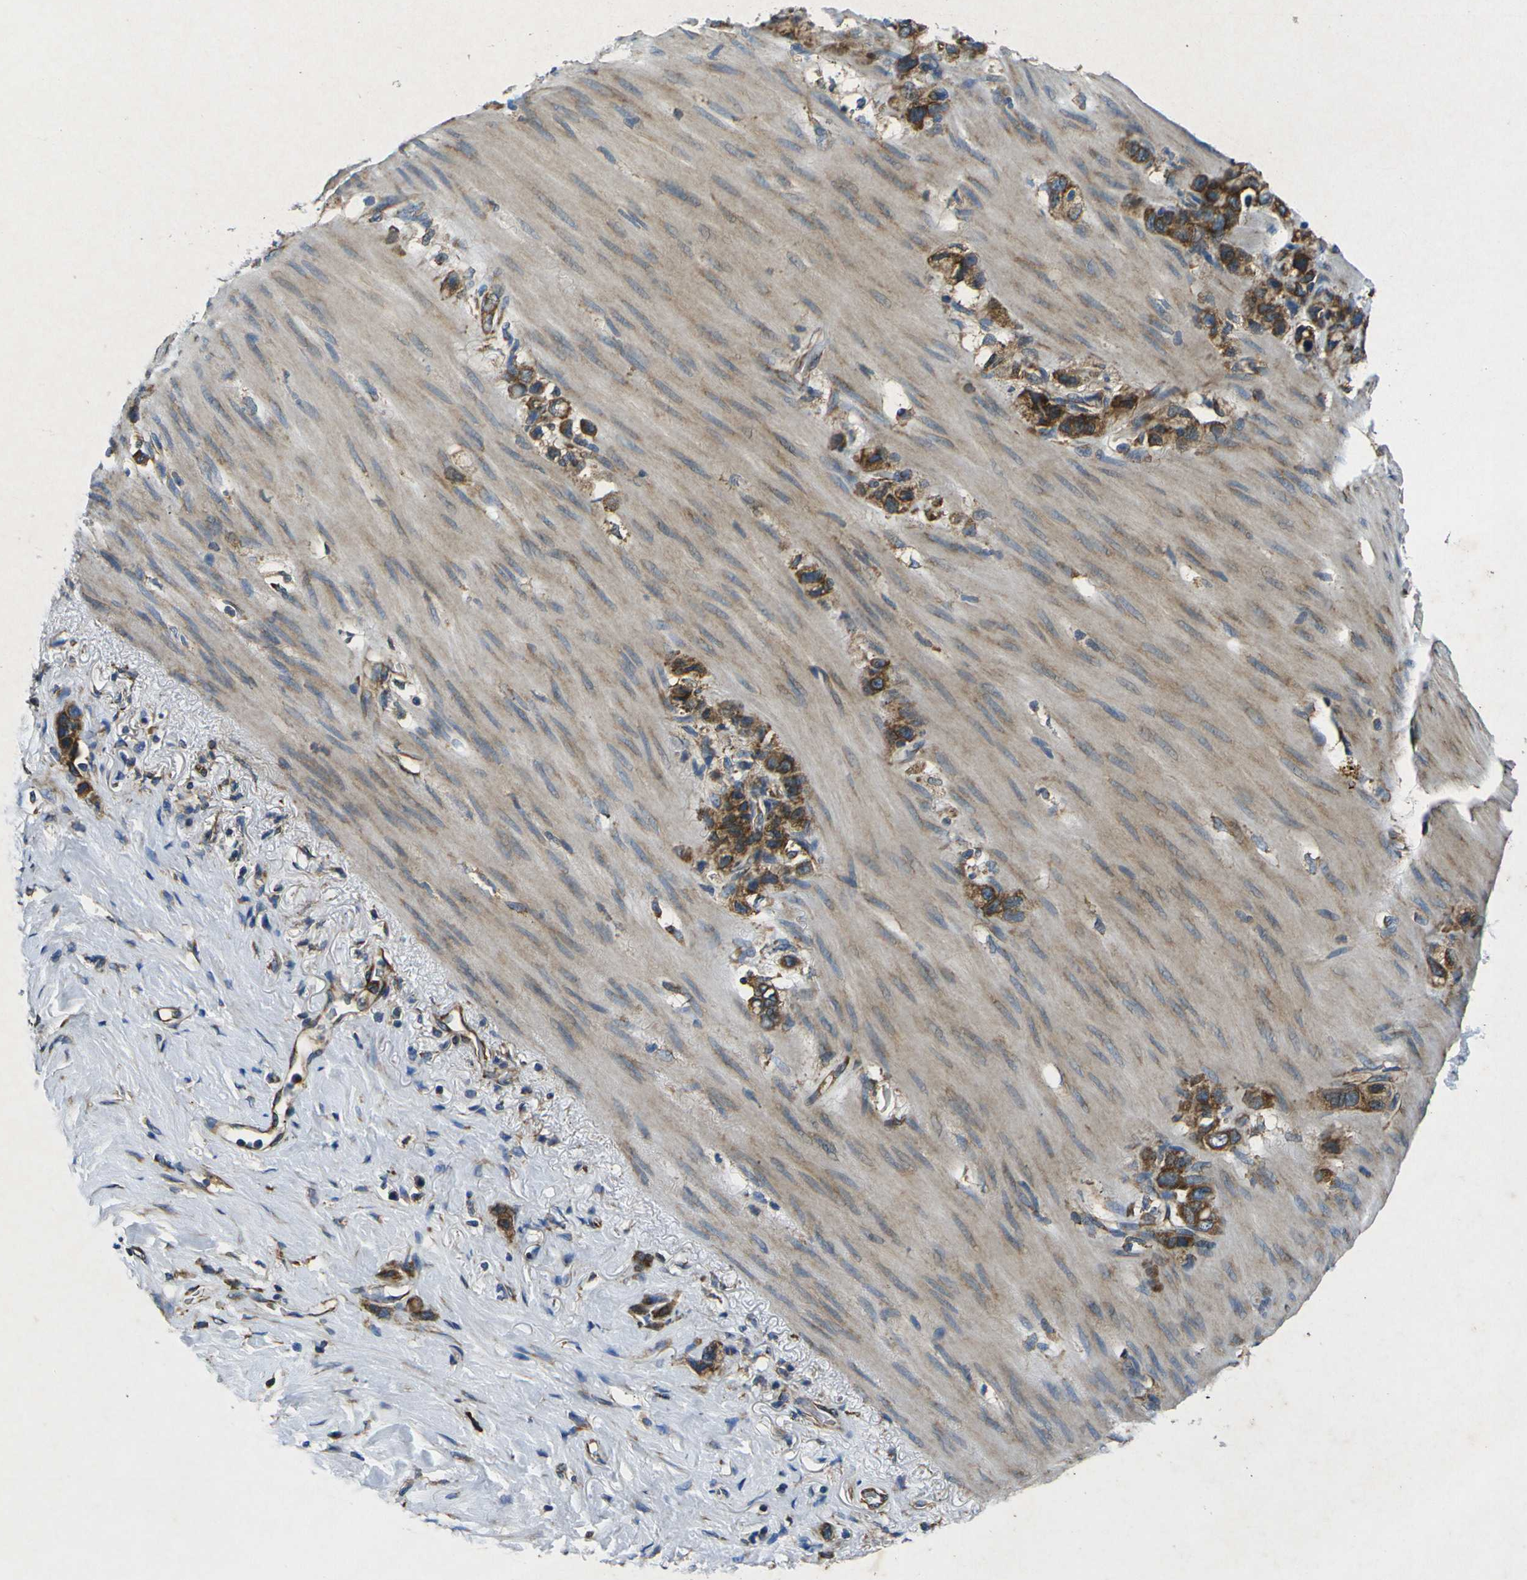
{"staining": {"intensity": "strong", "quantity": ">75%", "location": "cytoplasmic/membranous"}, "tissue": "stomach cancer", "cell_type": "Tumor cells", "image_type": "cancer", "snomed": [{"axis": "morphology", "description": "Normal tissue, NOS"}, {"axis": "morphology", "description": "Adenocarcinoma, NOS"}, {"axis": "morphology", "description": "Adenocarcinoma, High grade"}, {"axis": "topography", "description": "Stomach, upper"}, {"axis": "topography", "description": "Stomach"}], "caption": "A brown stain labels strong cytoplasmic/membranous expression of a protein in human stomach cancer (high-grade adenocarcinoma) tumor cells.", "gene": "RPSA", "patient": {"sex": "female", "age": 65}}